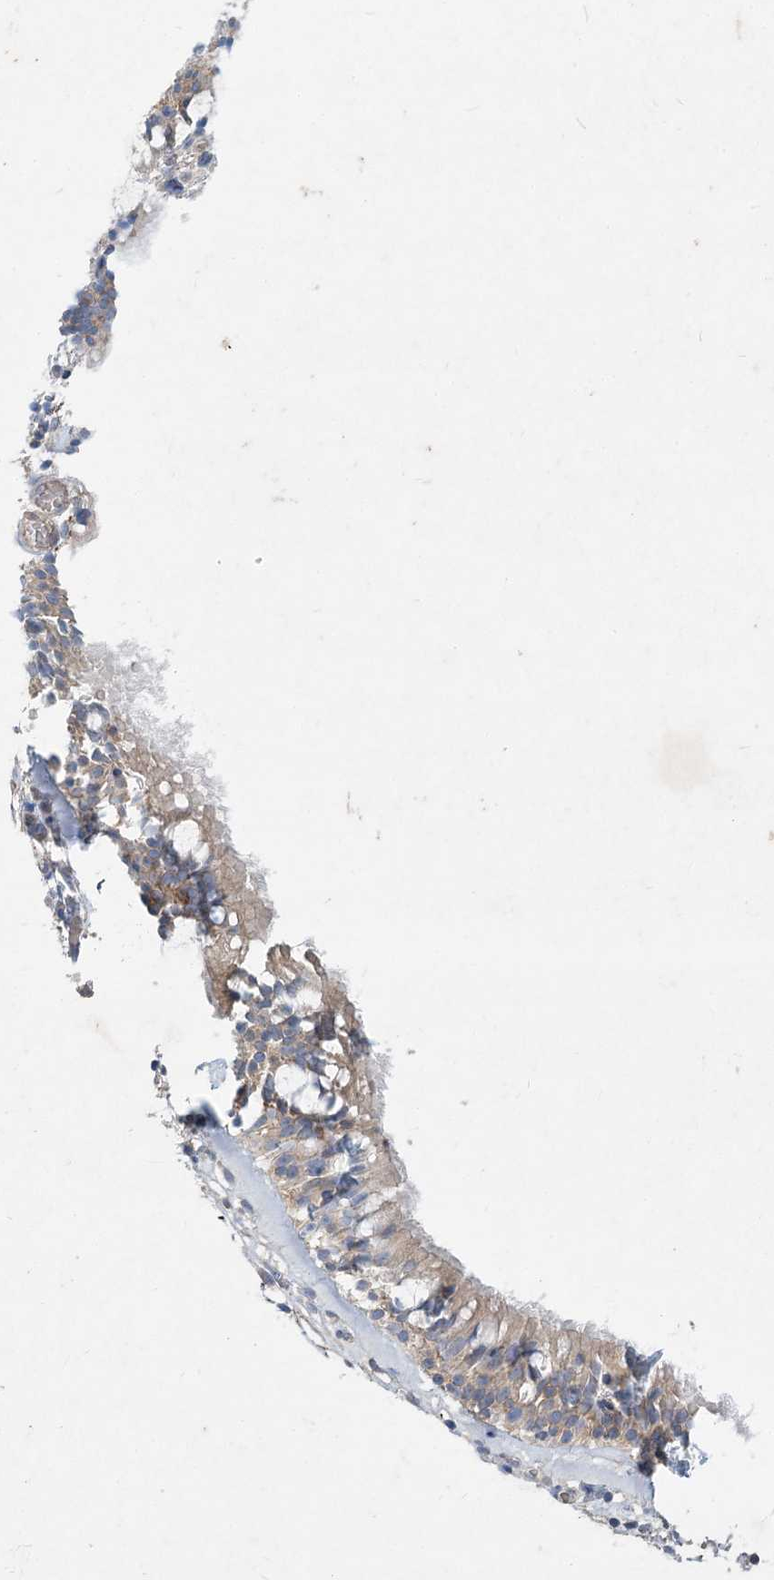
{"staining": {"intensity": "weak", "quantity": "<25%", "location": "cytoplasmic/membranous"}, "tissue": "nasopharynx", "cell_type": "Respiratory epithelial cells", "image_type": "normal", "snomed": [{"axis": "morphology", "description": "Normal tissue, NOS"}, {"axis": "morphology", "description": "Inflammation, NOS"}, {"axis": "topography", "description": "Nasopharynx"}], "caption": "Human nasopharynx stained for a protein using immunohistochemistry (IHC) shows no expression in respiratory epithelial cells.", "gene": "DNMBP", "patient": {"sex": "male", "age": 70}}